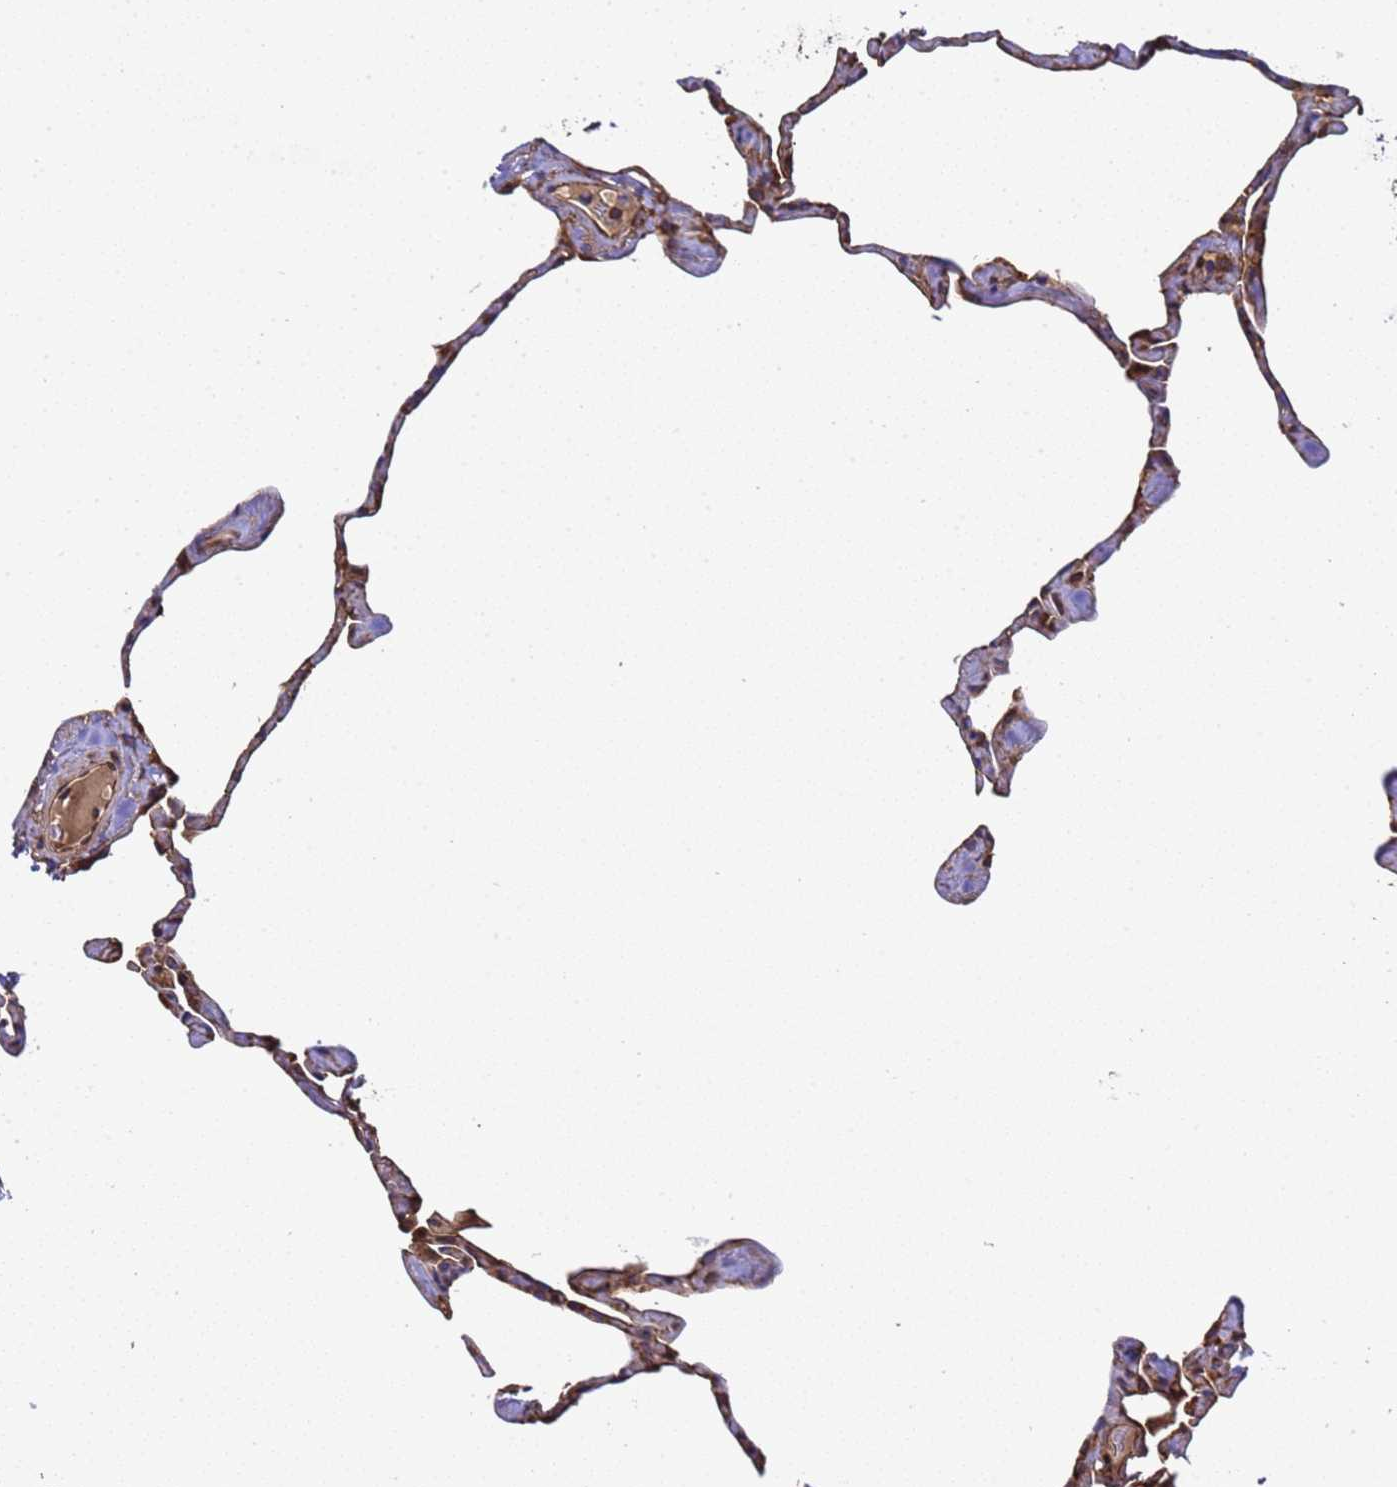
{"staining": {"intensity": "moderate", "quantity": "25%-75%", "location": "cytoplasmic/membranous"}, "tissue": "lung", "cell_type": "Alveolar cells", "image_type": "normal", "snomed": [{"axis": "morphology", "description": "Normal tissue, NOS"}, {"axis": "topography", "description": "Lung"}], "caption": "Brown immunohistochemical staining in normal lung demonstrates moderate cytoplasmic/membranous expression in approximately 25%-75% of alveolar cells.", "gene": "MOCS1", "patient": {"sex": "male", "age": 65}}